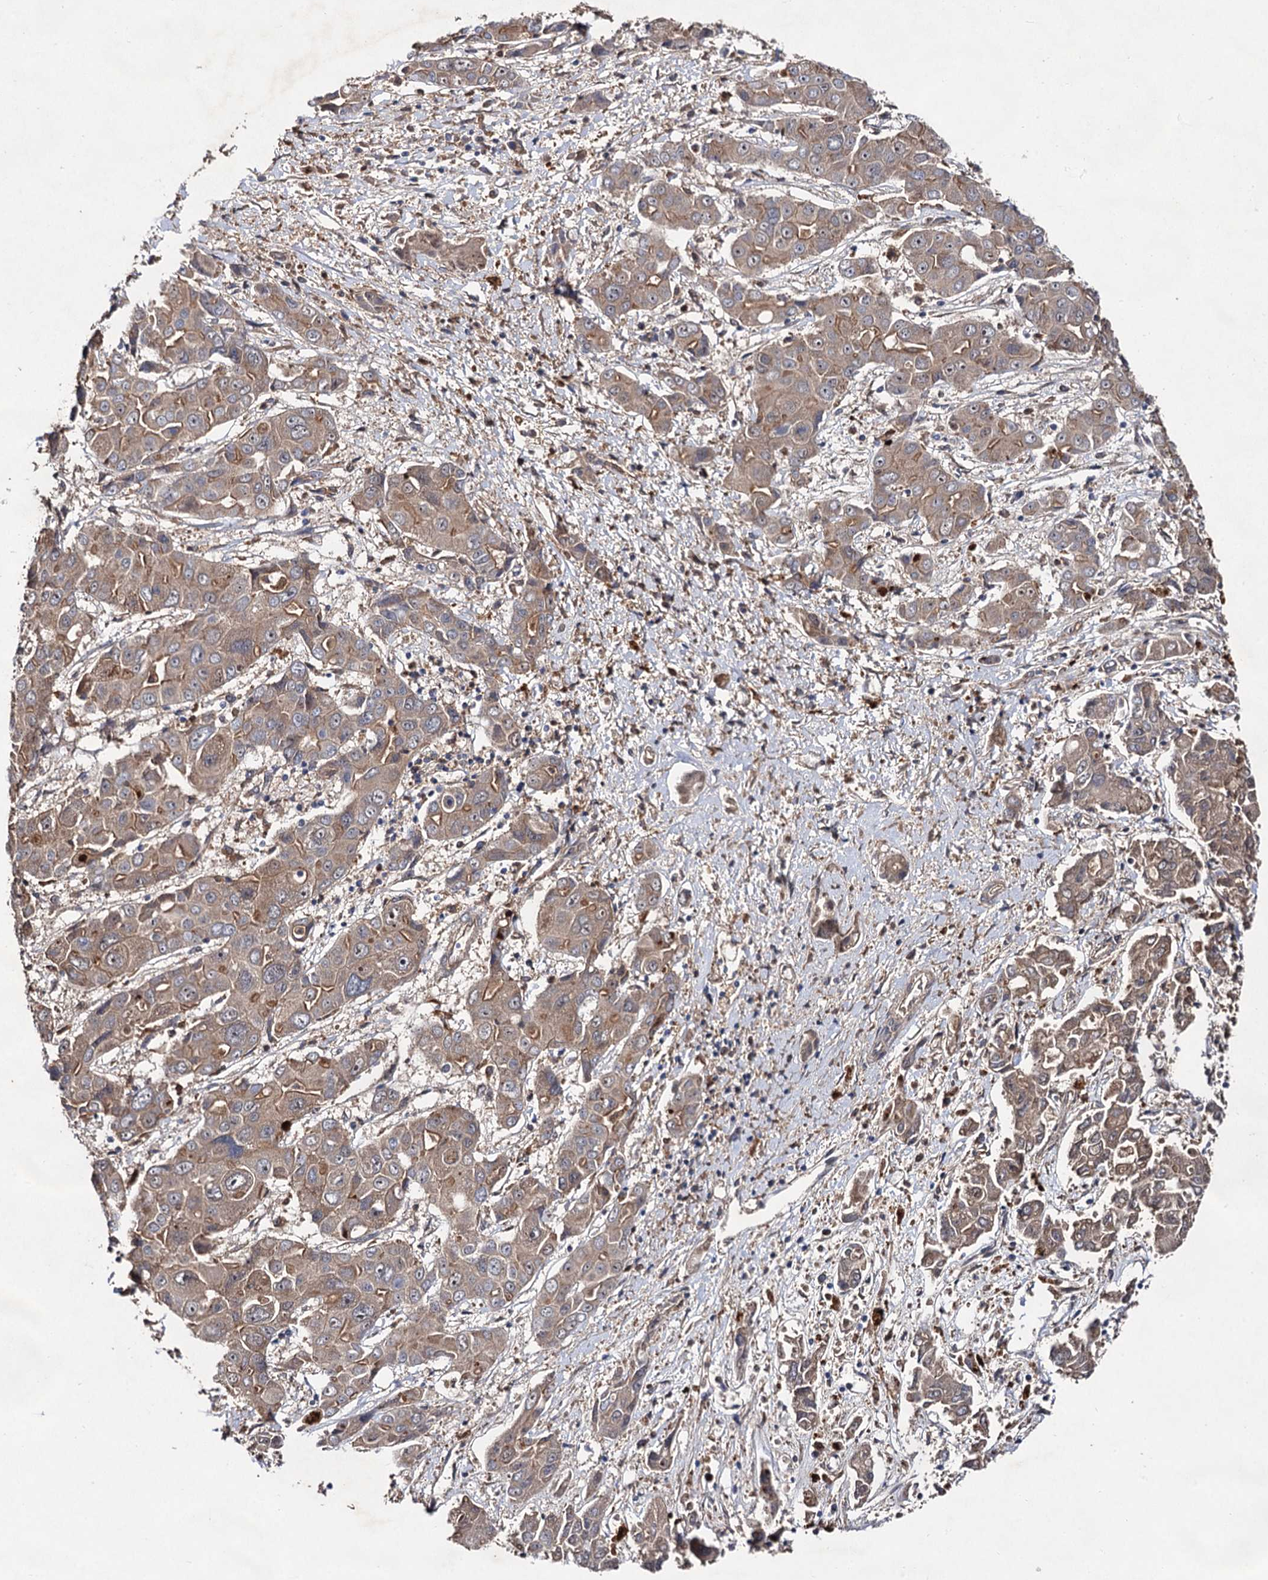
{"staining": {"intensity": "weak", "quantity": ">75%", "location": "cytoplasmic/membranous"}, "tissue": "liver cancer", "cell_type": "Tumor cells", "image_type": "cancer", "snomed": [{"axis": "morphology", "description": "Cholangiocarcinoma"}, {"axis": "topography", "description": "Liver"}], "caption": "Protein expression analysis of human liver cancer (cholangiocarcinoma) reveals weak cytoplasmic/membranous staining in about >75% of tumor cells.", "gene": "VPS29", "patient": {"sex": "male", "age": 67}}